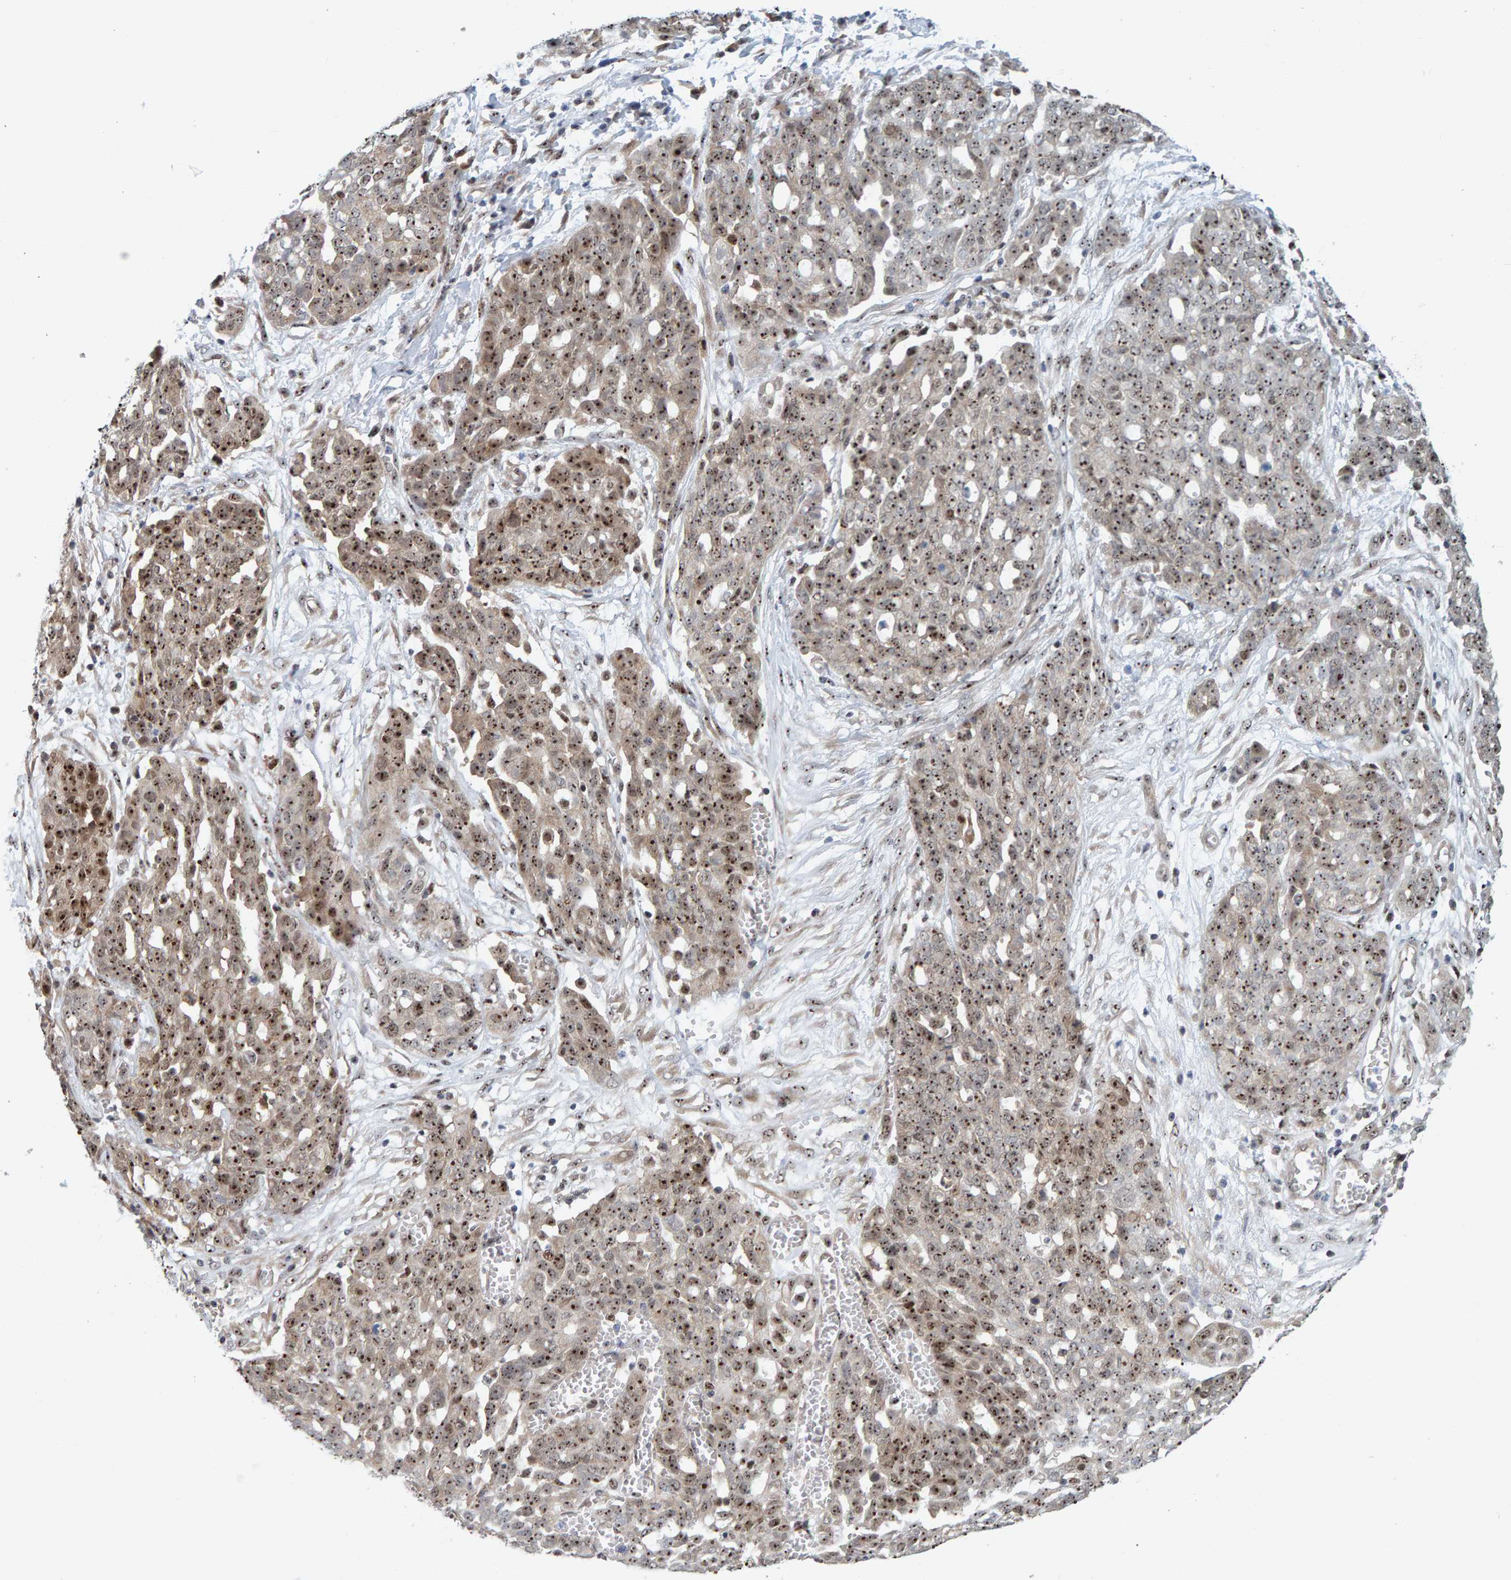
{"staining": {"intensity": "moderate", "quantity": ">75%", "location": "nuclear"}, "tissue": "ovarian cancer", "cell_type": "Tumor cells", "image_type": "cancer", "snomed": [{"axis": "morphology", "description": "Cystadenocarcinoma, serous, NOS"}, {"axis": "topography", "description": "Soft tissue"}, {"axis": "topography", "description": "Ovary"}], "caption": "Protein expression analysis of human ovarian cancer reveals moderate nuclear positivity in approximately >75% of tumor cells. (DAB IHC with brightfield microscopy, high magnification).", "gene": "POLR1E", "patient": {"sex": "female", "age": 57}}